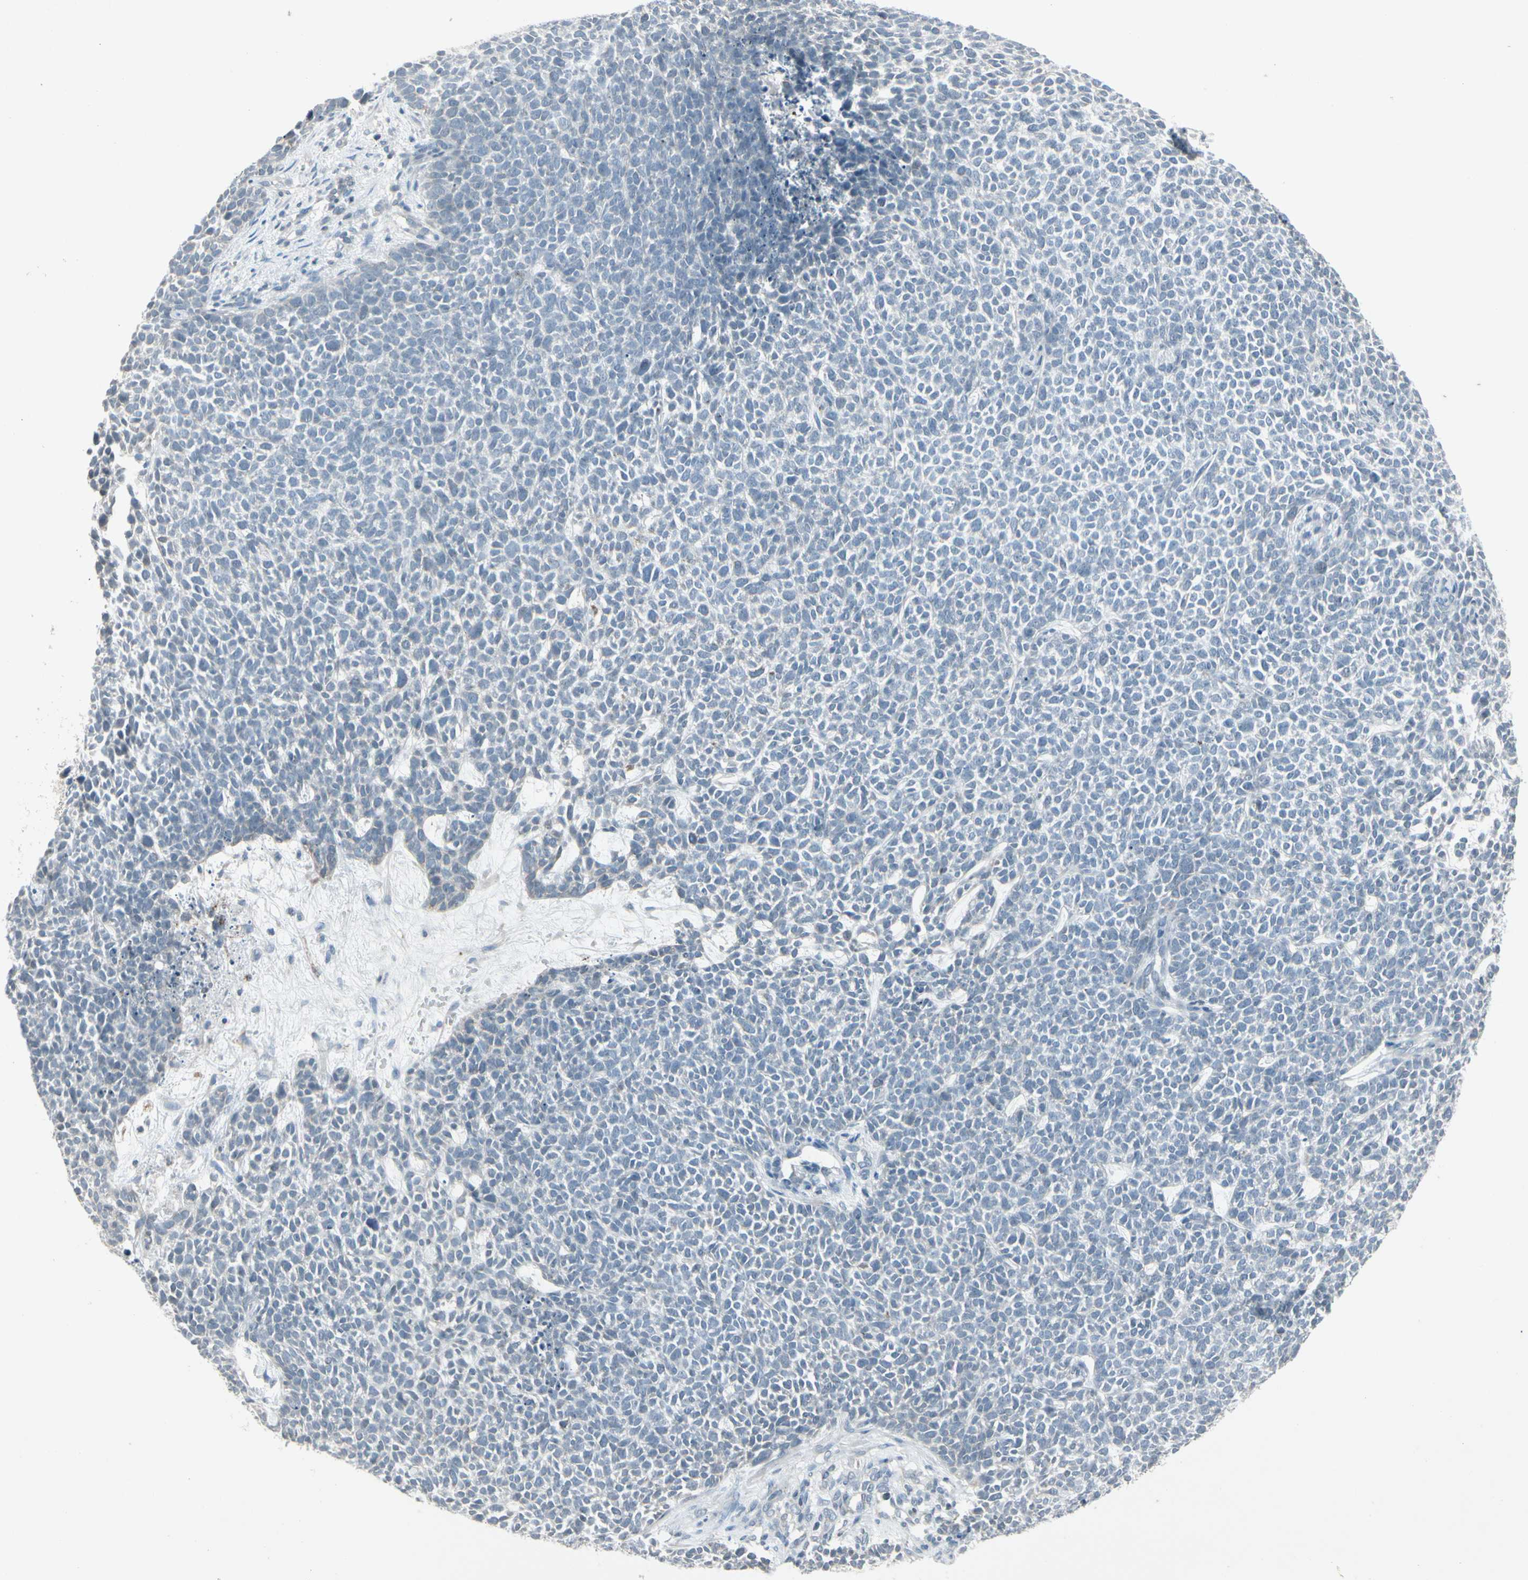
{"staining": {"intensity": "negative", "quantity": "none", "location": "none"}, "tissue": "skin cancer", "cell_type": "Tumor cells", "image_type": "cancer", "snomed": [{"axis": "morphology", "description": "Basal cell carcinoma"}, {"axis": "topography", "description": "Skin"}], "caption": "The photomicrograph exhibits no significant staining in tumor cells of skin cancer. (Stains: DAB IHC with hematoxylin counter stain, Microscopy: brightfield microscopy at high magnification).", "gene": "ARG2", "patient": {"sex": "female", "age": 84}}